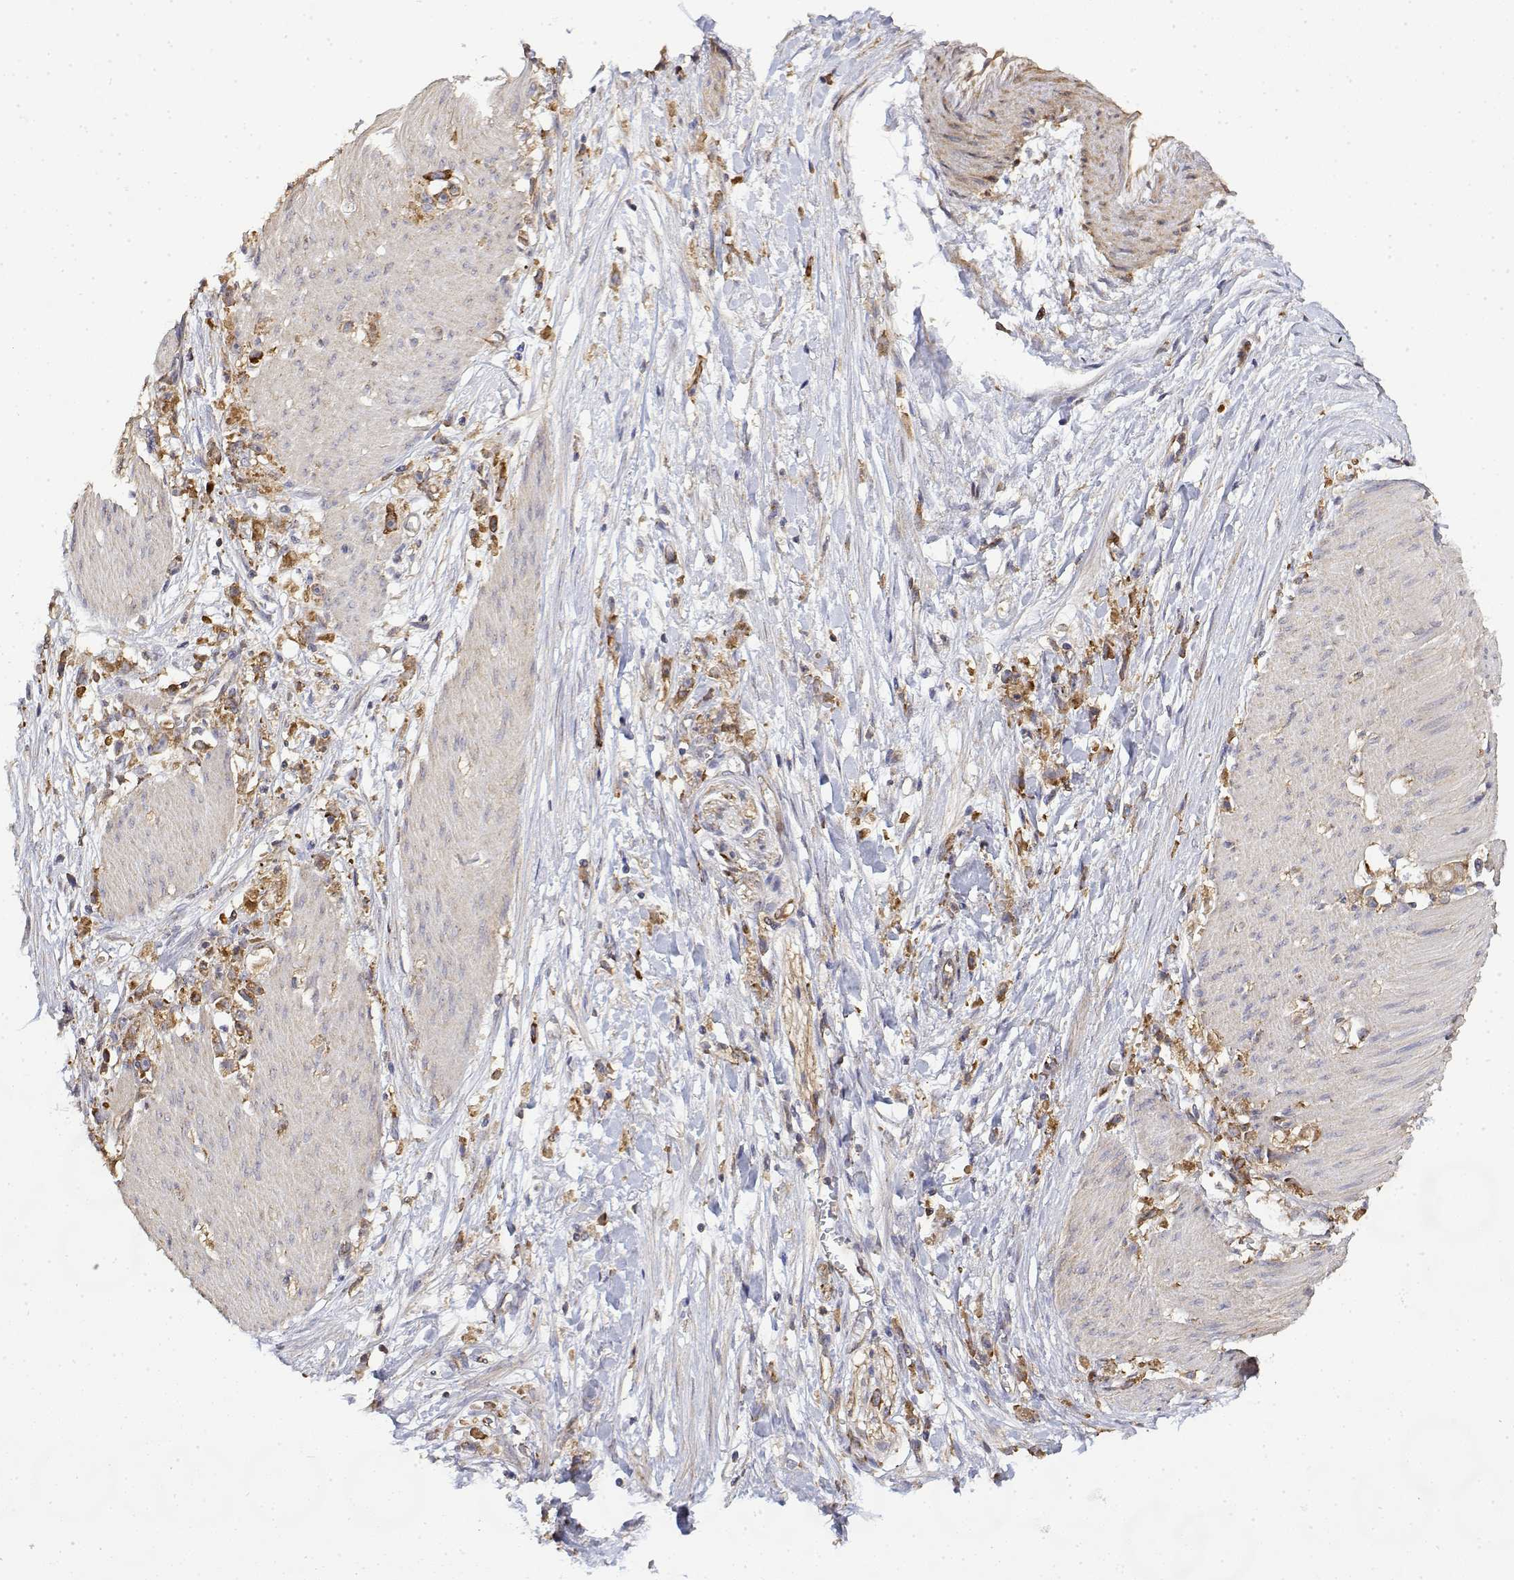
{"staining": {"intensity": "moderate", "quantity": ">75%", "location": "cytoplasmic/membranous"}, "tissue": "stomach cancer", "cell_type": "Tumor cells", "image_type": "cancer", "snomed": [{"axis": "morphology", "description": "Adenocarcinoma, NOS"}, {"axis": "topography", "description": "Stomach"}], "caption": "Stomach cancer (adenocarcinoma) stained with a brown dye reveals moderate cytoplasmic/membranous positive expression in about >75% of tumor cells.", "gene": "PACSIN2", "patient": {"sex": "female", "age": 59}}